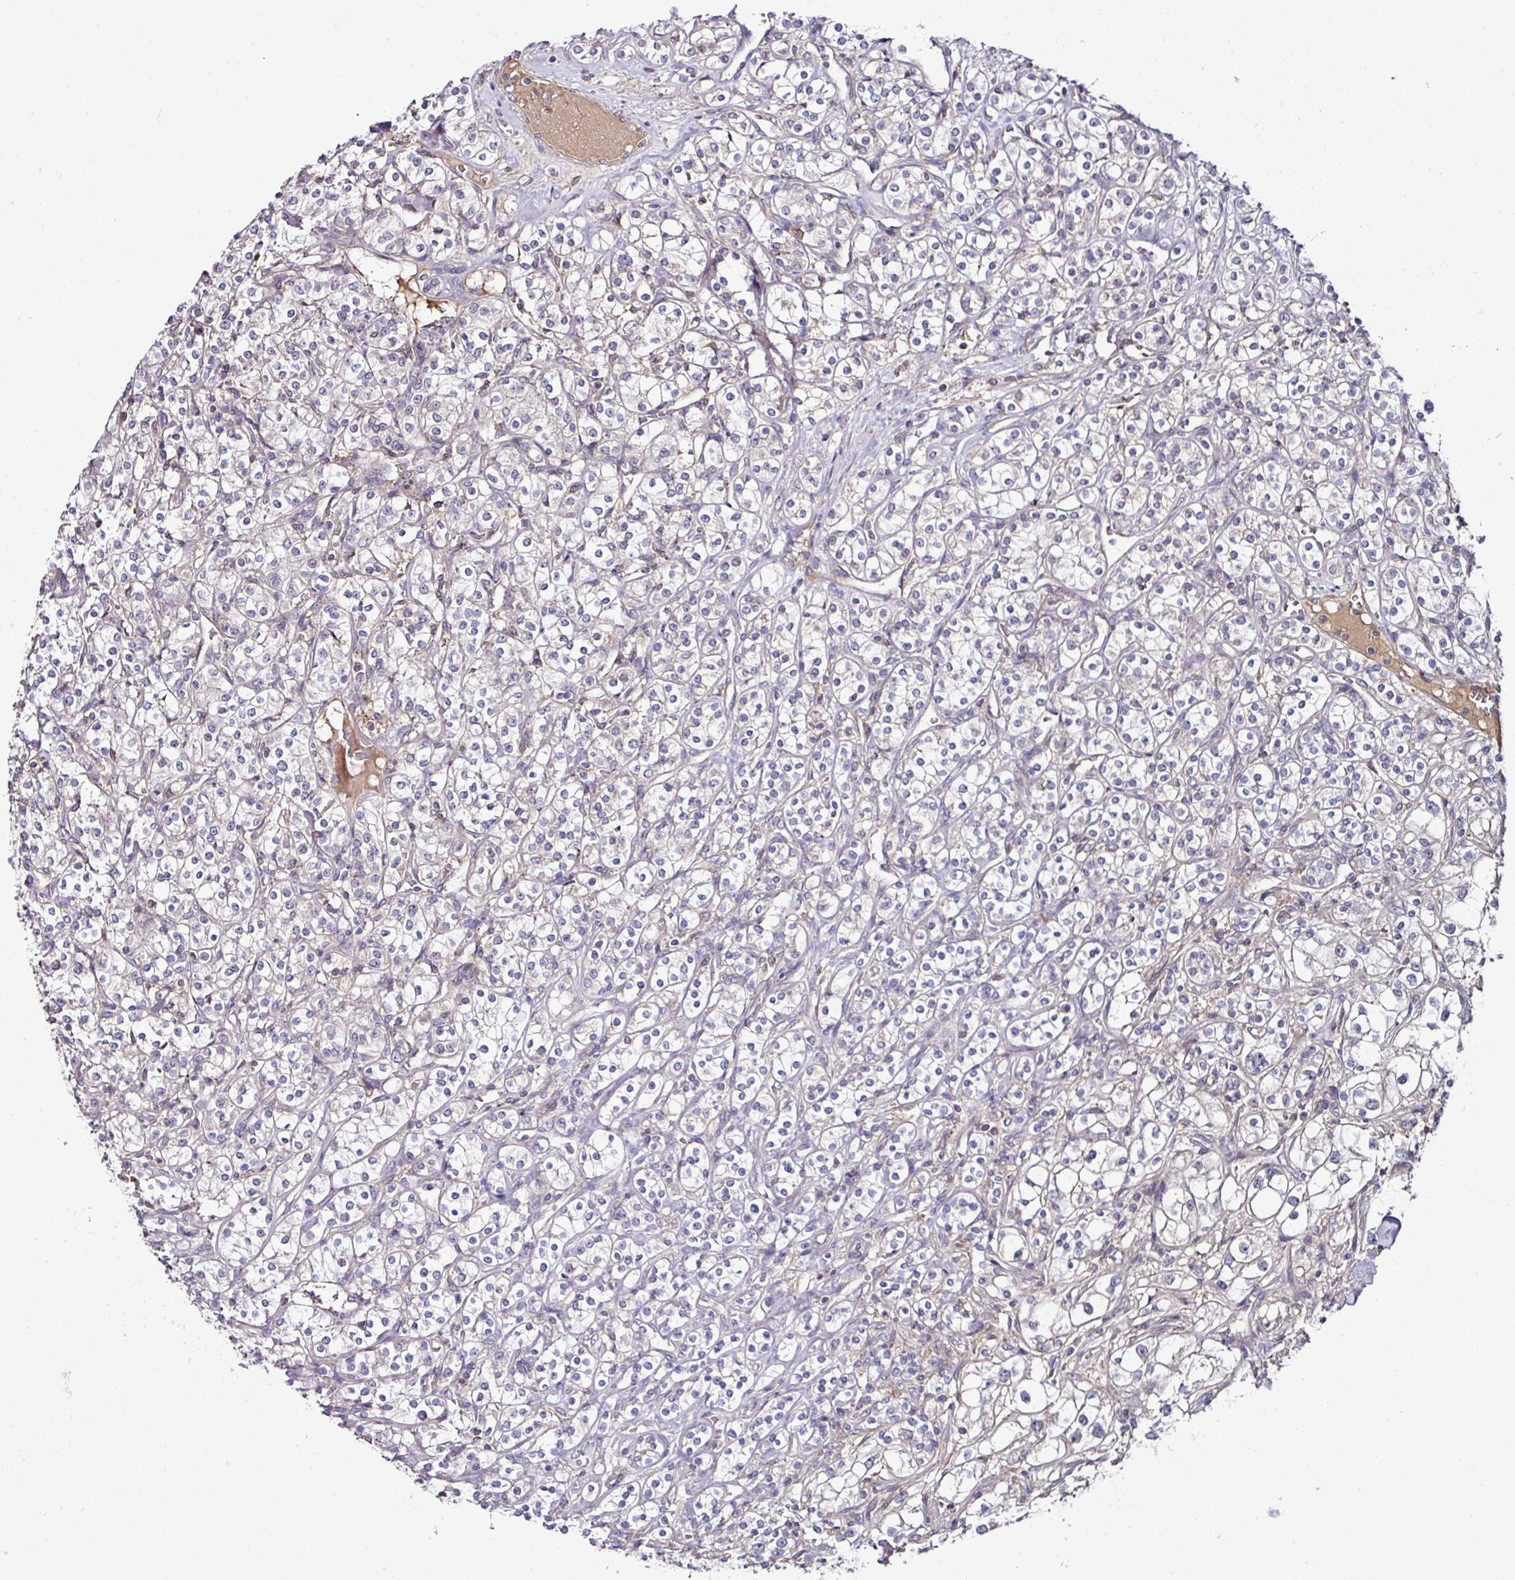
{"staining": {"intensity": "negative", "quantity": "none", "location": "none"}, "tissue": "renal cancer", "cell_type": "Tumor cells", "image_type": "cancer", "snomed": [{"axis": "morphology", "description": "Adenocarcinoma, NOS"}, {"axis": "topography", "description": "Kidney"}], "caption": "The photomicrograph shows no significant expression in tumor cells of adenocarcinoma (renal). (Stains: DAB (3,3'-diaminobenzidine) immunohistochemistry (IHC) with hematoxylin counter stain, Microscopy: brightfield microscopy at high magnification).", "gene": "CTDSP2", "patient": {"sex": "male", "age": 77}}